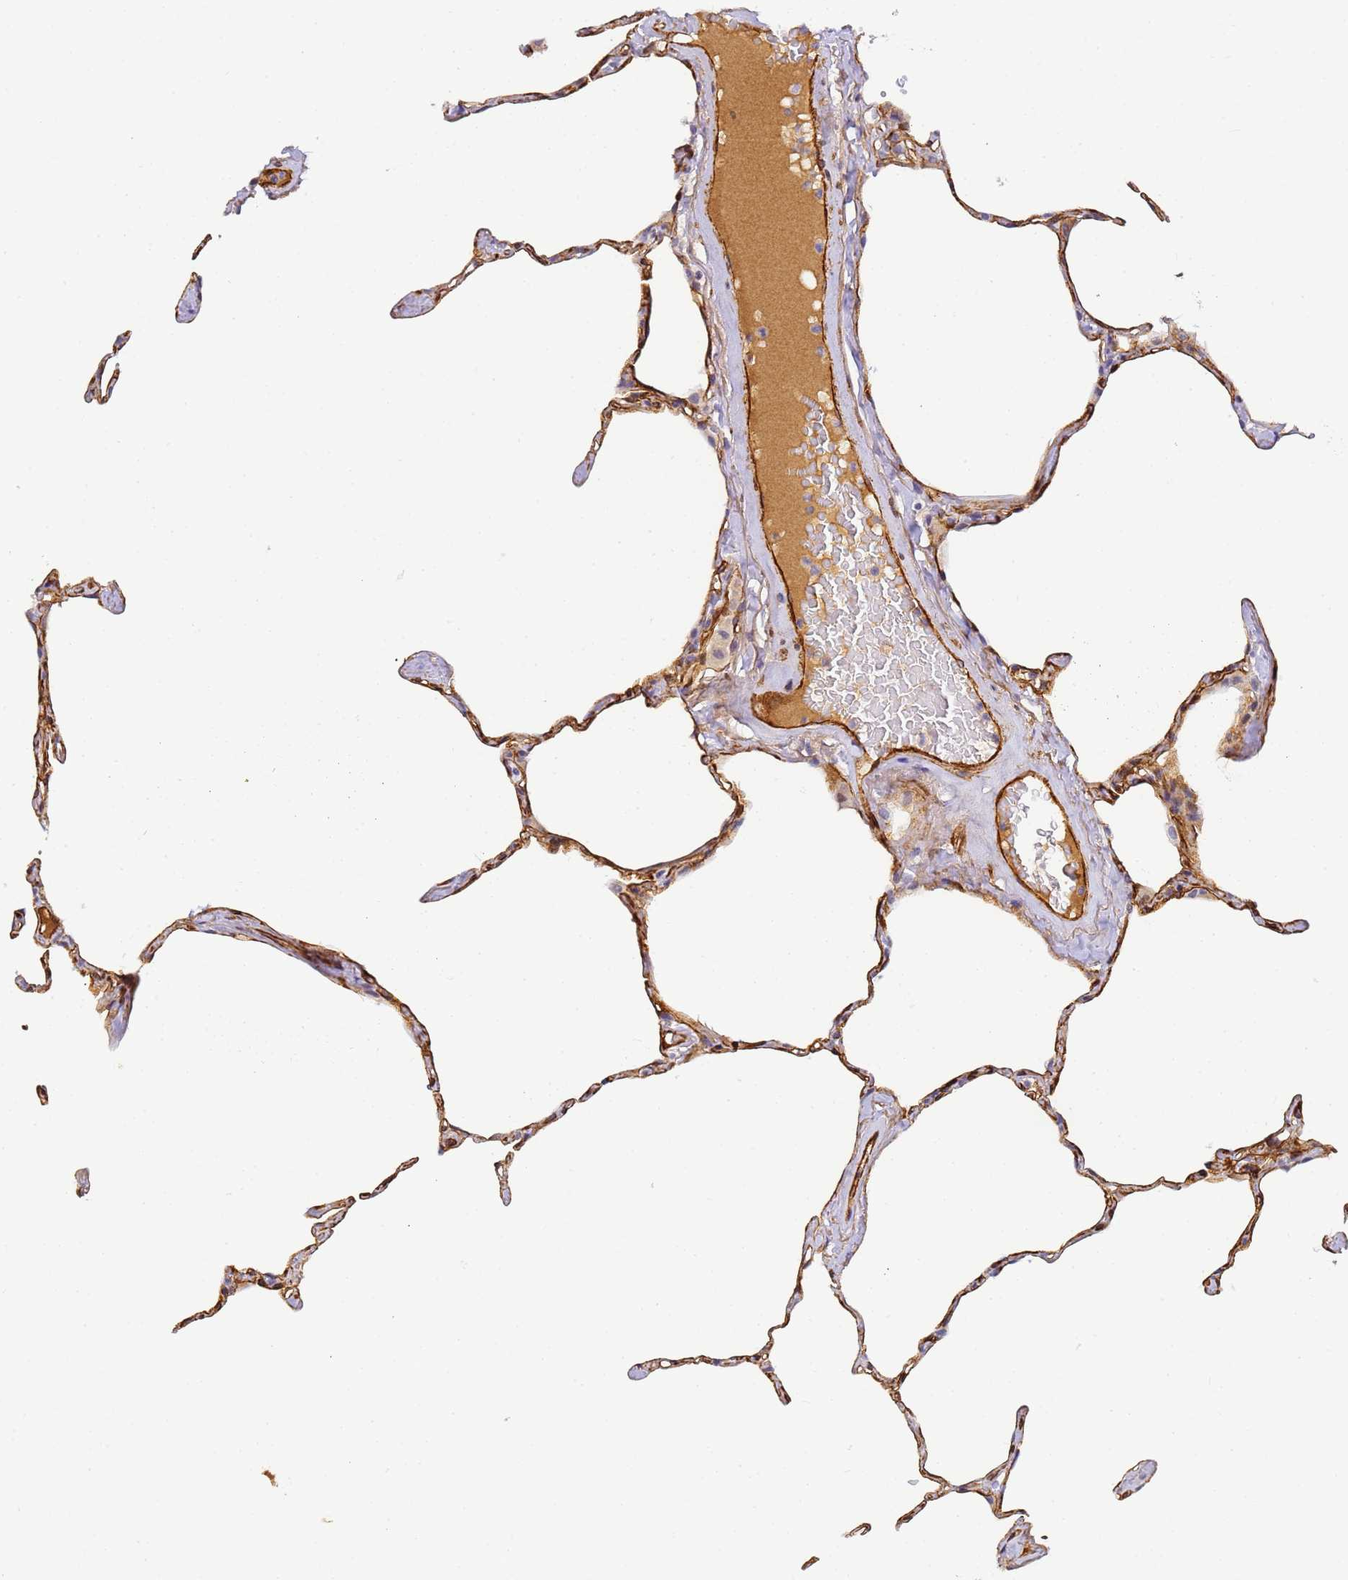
{"staining": {"intensity": "moderate", "quantity": "25%-75%", "location": "cytoplasmic/membranous"}, "tissue": "lung", "cell_type": "Alveolar cells", "image_type": "normal", "snomed": [{"axis": "morphology", "description": "Normal tissue, NOS"}, {"axis": "topography", "description": "Lung"}], "caption": "Brown immunohistochemical staining in normal human lung shows moderate cytoplasmic/membranous staining in approximately 25%-75% of alveolar cells.", "gene": "CFHR1", "patient": {"sex": "male", "age": 65}}